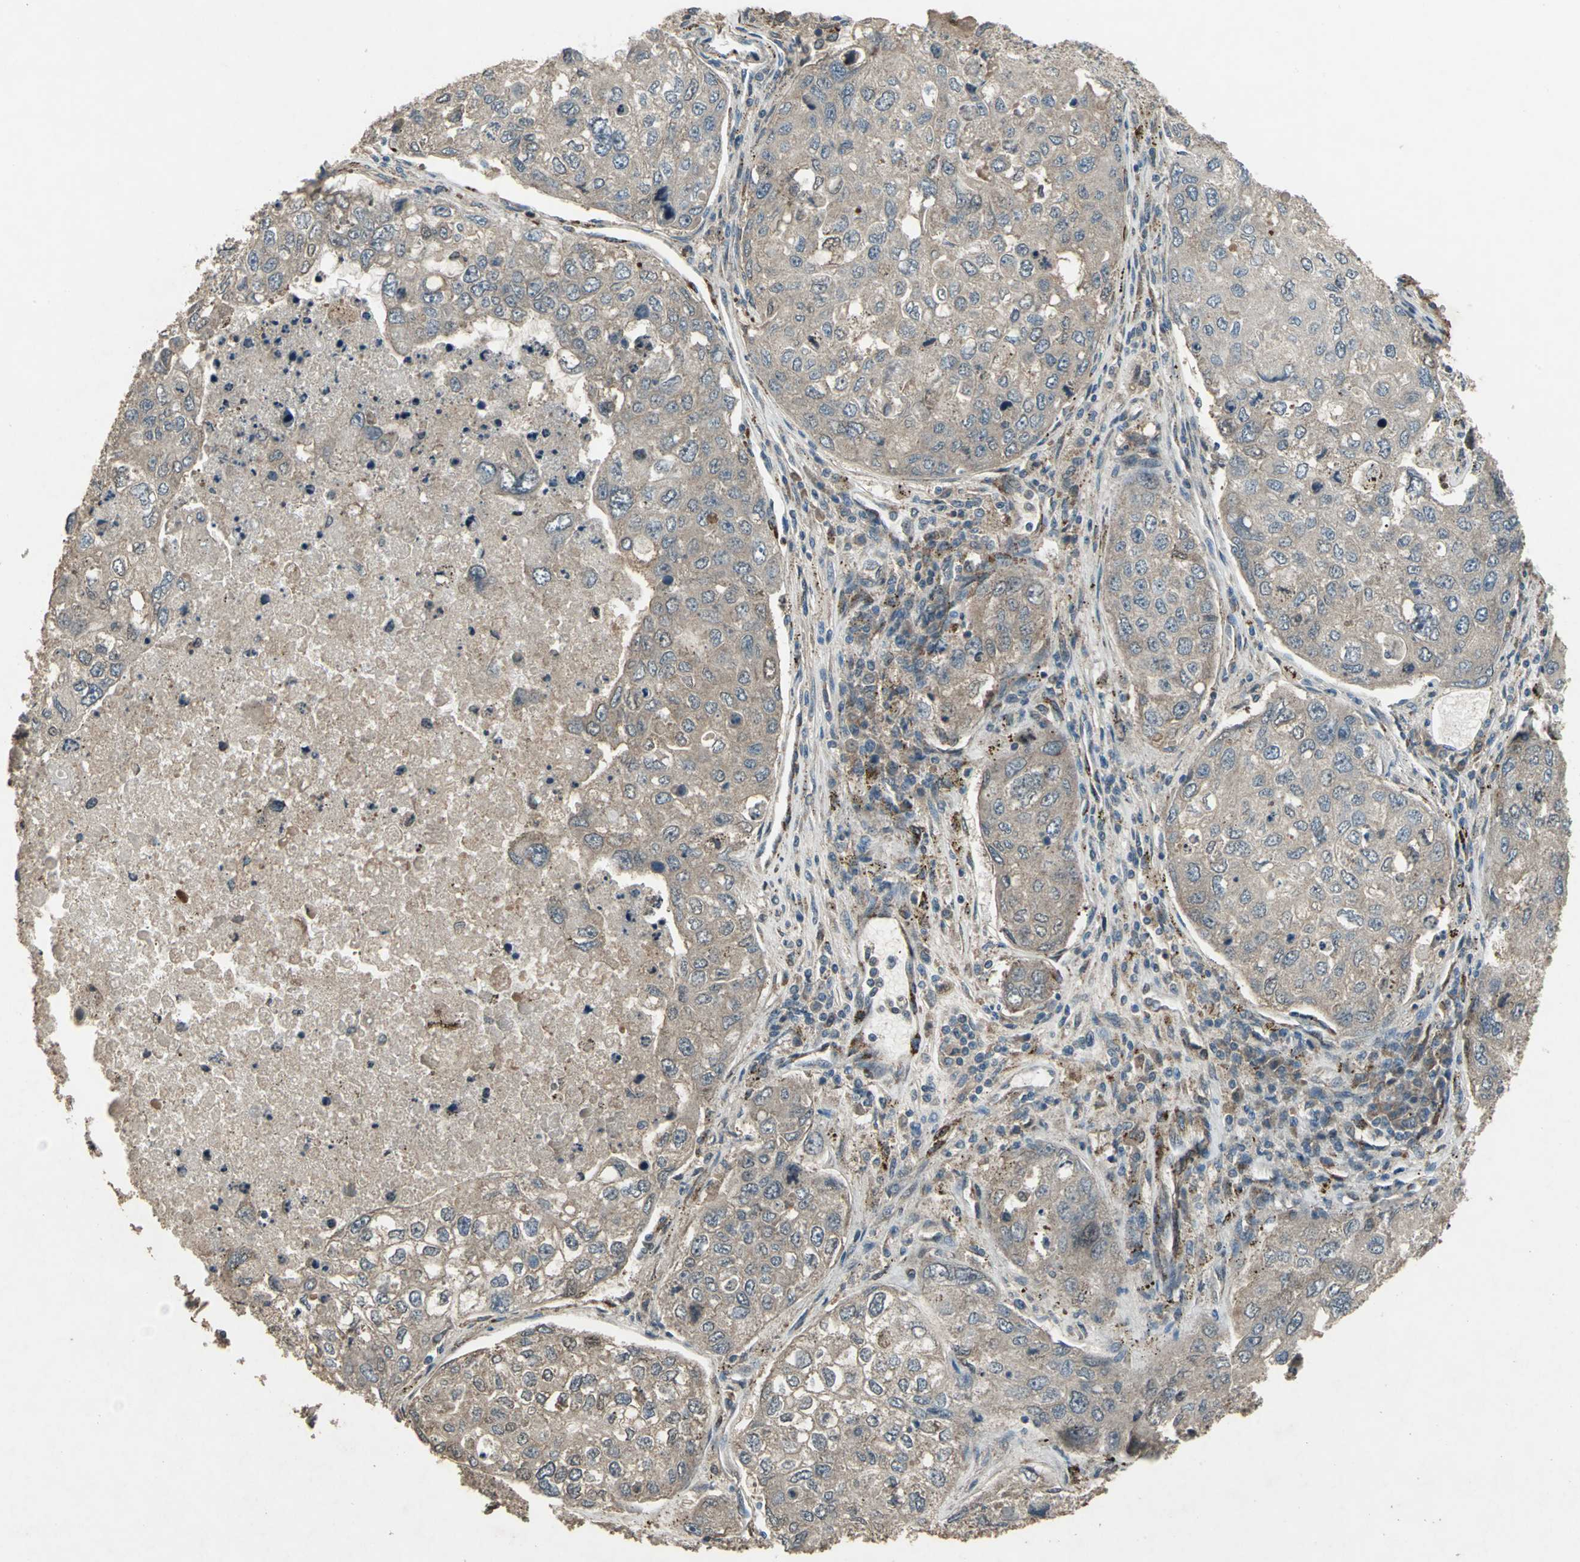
{"staining": {"intensity": "weak", "quantity": ">75%", "location": "cytoplasmic/membranous"}, "tissue": "urothelial cancer", "cell_type": "Tumor cells", "image_type": "cancer", "snomed": [{"axis": "morphology", "description": "Urothelial carcinoma, High grade"}, {"axis": "topography", "description": "Lymph node"}, {"axis": "topography", "description": "Urinary bladder"}], "caption": "Protein expression analysis of urothelial cancer demonstrates weak cytoplasmic/membranous expression in approximately >75% of tumor cells.", "gene": "SEPTIN4", "patient": {"sex": "male", "age": 51}}